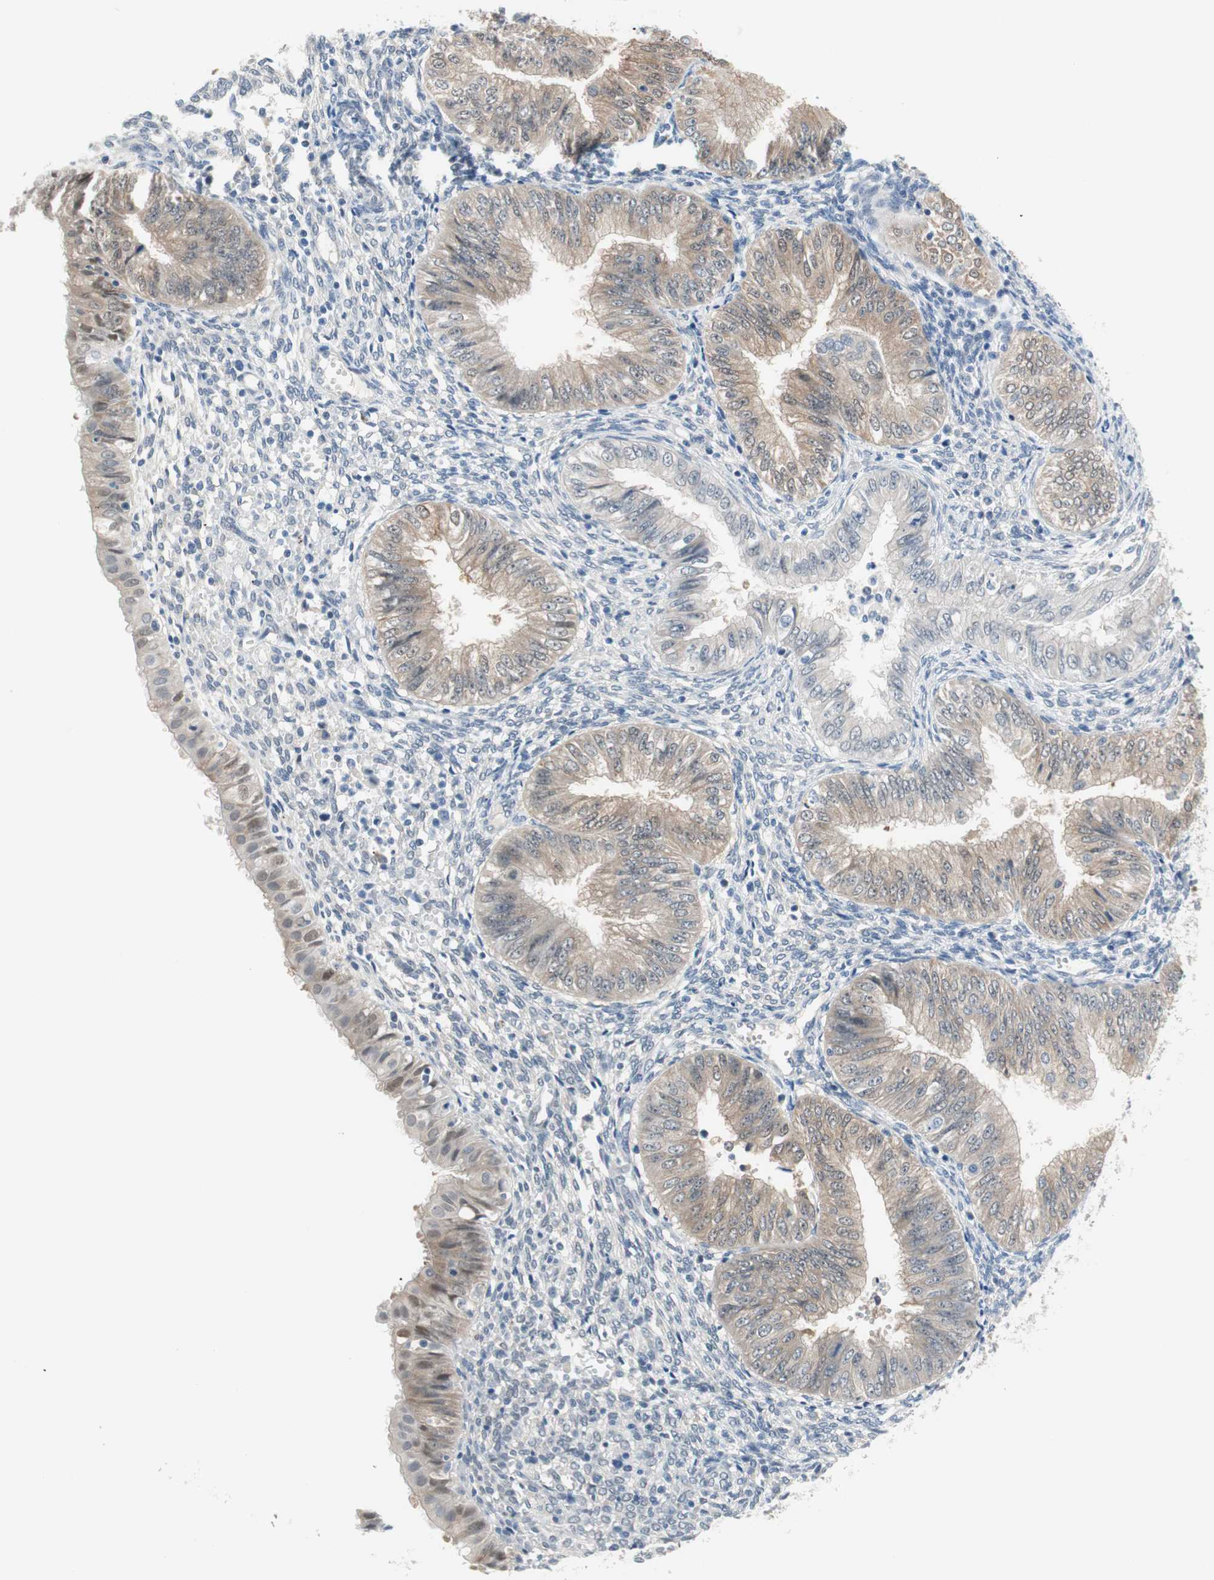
{"staining": {"intensity": "moderate", "quantity": ">75%", "location": "cytoplasmic/membranous"}, "tissue": "endometrial cancer", "cell_type": "Tumor cells", "image_type": "cancer", "snomed": [{"axis": "morphology", "description": "Normal tissue, NOS"}, {"axis": "morphology", "description": "Adenocarcinoma, NOS"}, {"axis": "topography", "description": "Endometrium"}], "caption": "Immunohistochemistry (IHC) (DAB (3,3'-diaminobenzidine)) staining of adenocarcinoma (endometrial) exhibits moderate cytoplasmic/membranous protein positivity in about >75% of tumor cells.", "gene": "GRHL1", "patient": {"sex": "female", "age": 53}}